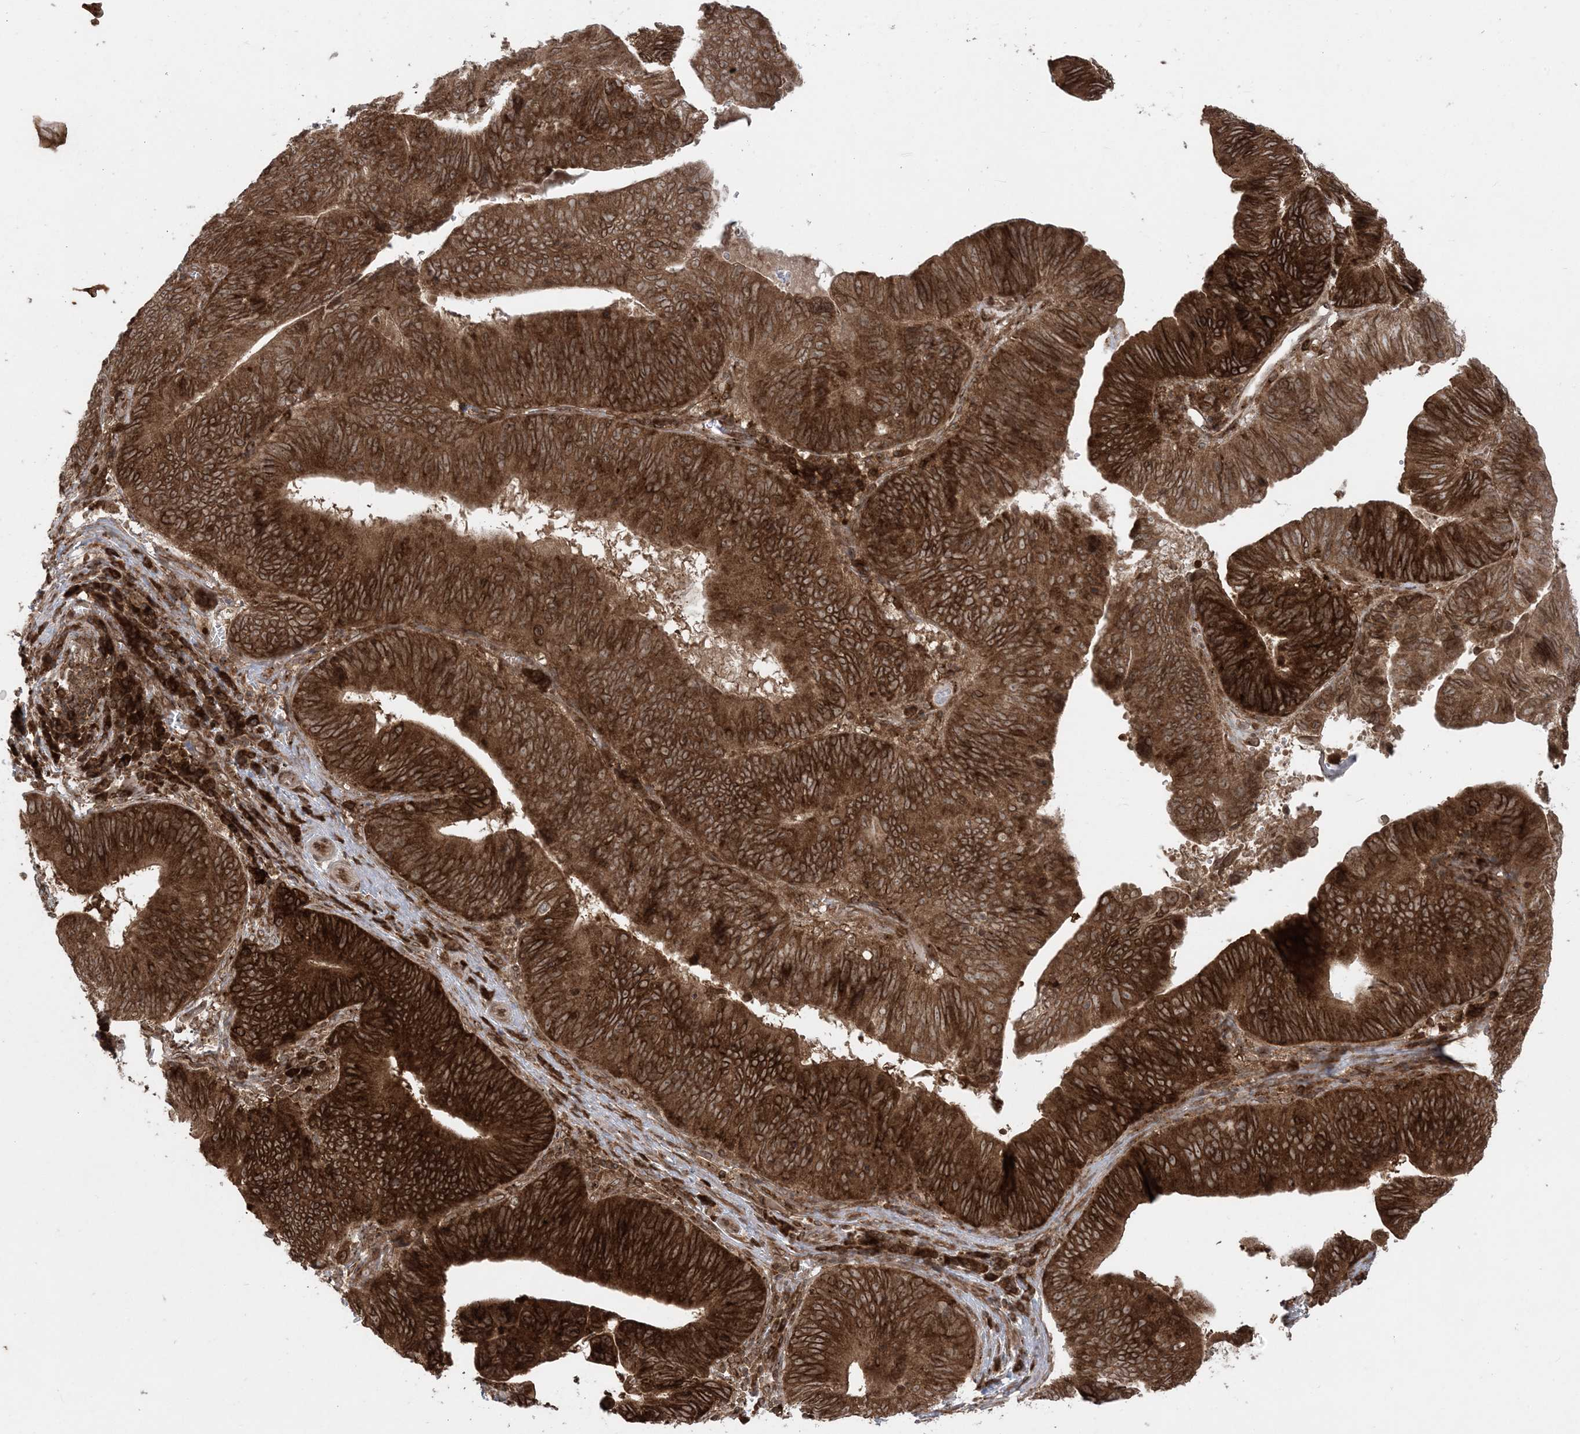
{"staining": {"intensity": "strong", "quantity": ">75%", "location": "cytoplasmic/membranous"}, "tissue": "pancreatic cancer", "cell_type": "Tumor cells", "image_type": "cancer", "snomed": [{"axis": "morphology", "description": "Adenocarcinoma, NOS"}, {"axis": "topography", "description": "Pancreas"}], "caption": "Protein expression analysis of pancreatic cancer (adenocarcinoma) reveals strong cytoplasmic/membranous positivity in about >75% of tumor cells. The staining is performed using DAB (3,3'-diaminobenzidine) brown chromogen to label protein expression. The nuclei are counter-stained blue using hematoxylin.", "gene": "DDX19B", "patient": {"sex": "male", "age": 63}}